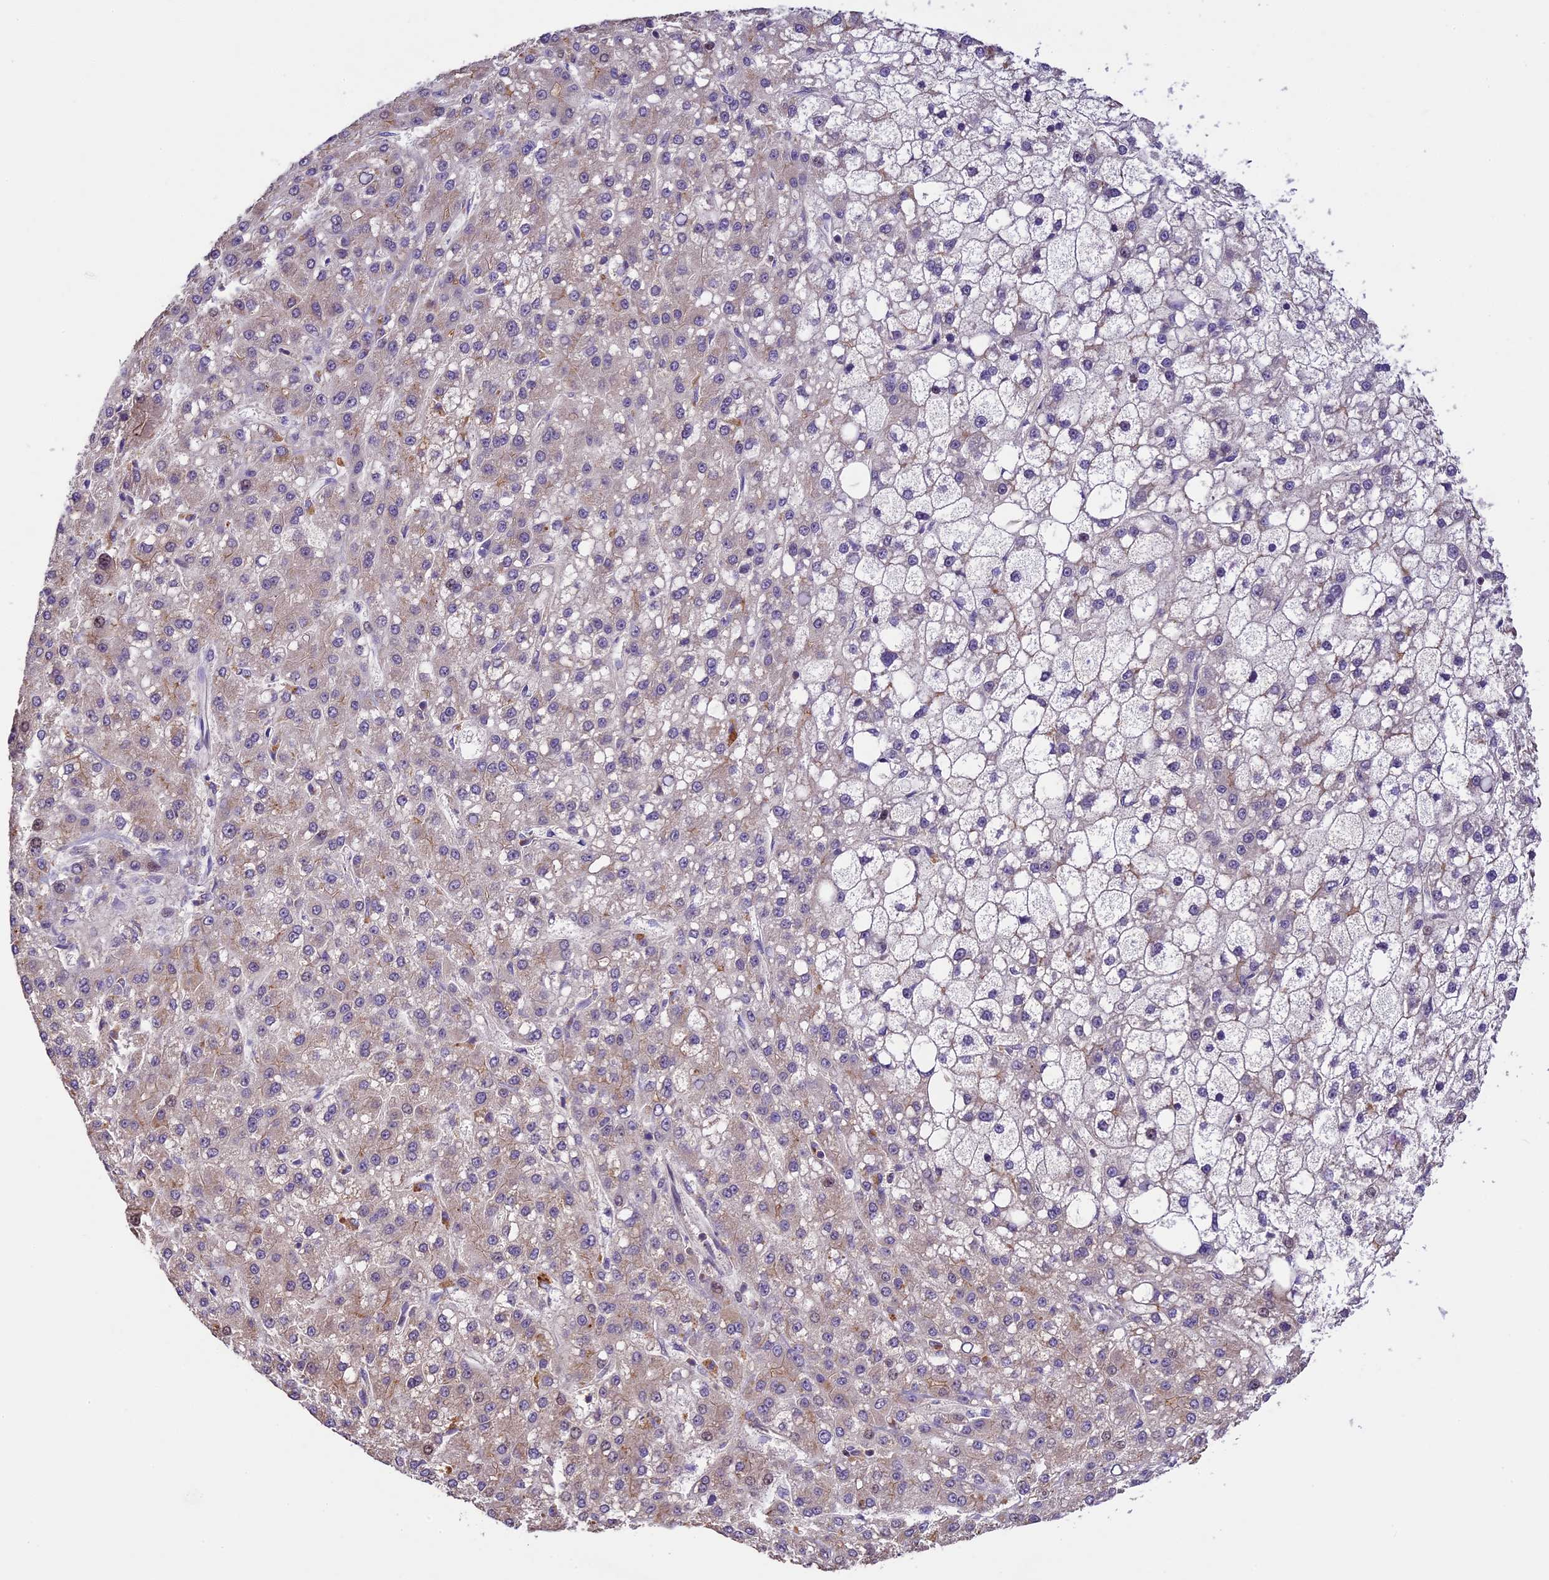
{"staining": {"intensity": "negative", "quantity": "none", "location": "none"}, "tissue": "liver cancer", "cell_type": "Tumor cells", "image_type": "cancer", "snomed": [{"axis": "morphology", "description": "Carcinoma, Hepatocellular, NOS"}, {"axis": "topography", "description": "Liver"}], "caption": "IHC image of human hepatocellular carcinoma (liver) stained for a protein (brown), which reveals no expression in tumor cells.", "gene": "DGKH", "patient": {"sex": "male", "age": 67}}